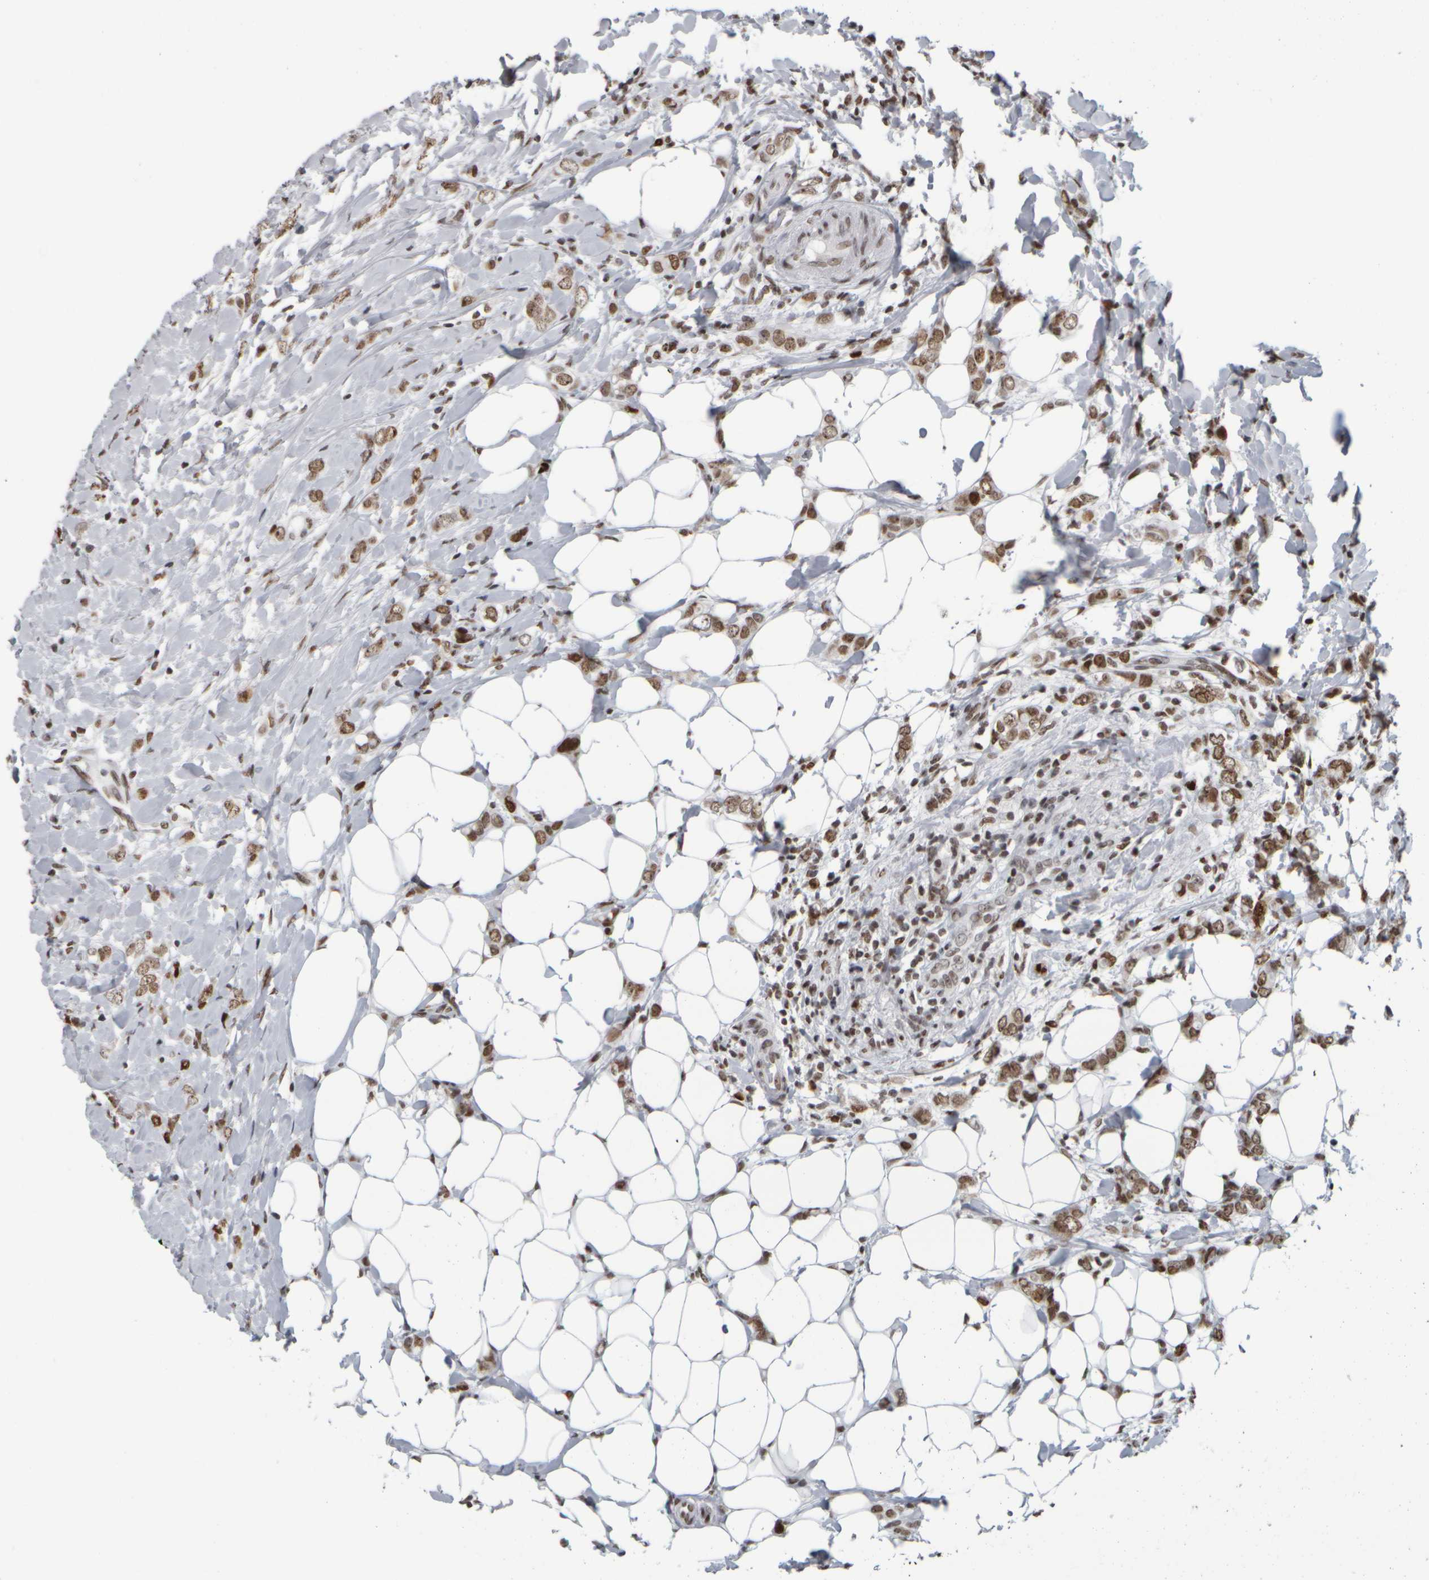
{"staining": {"intensity": "moderate", "quantity": ">75%", "location": "nuclear"}, "tissue": "breast cancer", "cell_type": "Tumor cells", "image_type": "cancer", "snomed": [{"axis": "morphology", "description": "Normal tissue, NOS"}, {"axis": "morphology", "description": "Lobular carcinoma"}, {"axis": "topography", "description": "Breast"}], "caption": "Breast cancer (lobular carcinoma) stained for a protein (brown) demonstrates moderate nuclear positive staining in approximately >75% of tumor cells.", "gene": "TOP2B", "patient": {"sex": "female", "age": 47}}